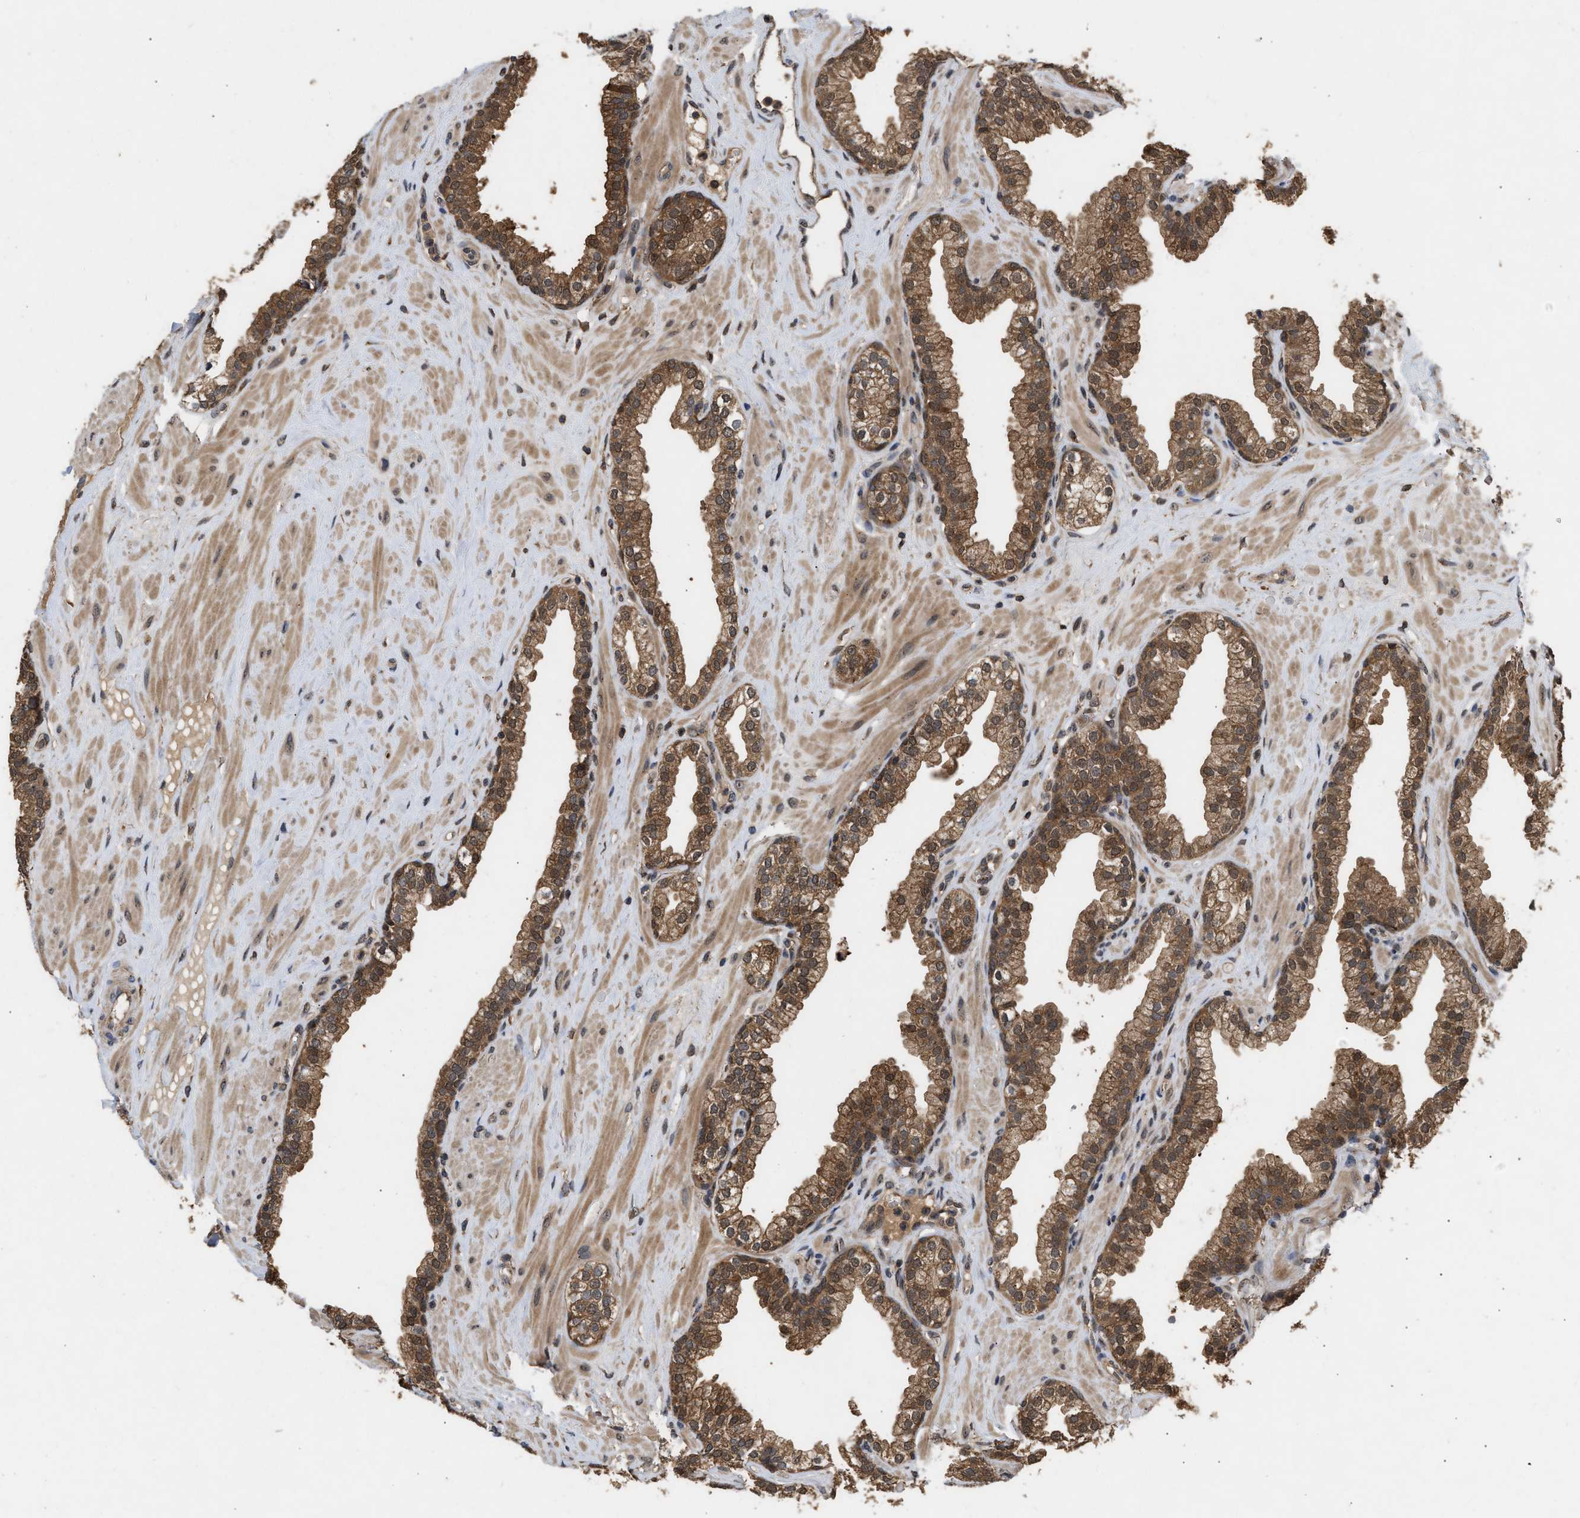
{"staining": {"intensity": "moderate", "quantity": ">75%", "location": "cytoplasmic/membranous,nuclear"}, "tissue": "prostate", "cell_type": "Glandular cells", "image_type": "normal", "snomed": [{"axis": "morphology", "description": "Normal tissue, NOS"}, {"axis": "morphology", "description": "Urothelial carcinoma, Low grade"}, {"axis": "topography", "description": "Urinary bladder"}, {"axis": "topography", "description": "Prostate"}], "caption": "Immunohistochemistry (IHC) image of benign prostate: prostate stained using immunohistochemistry displays medium levels of moderate protein expression localized specifically in the cytoplasmic/membranous,nuclear of glandular cells, appearing as a cytoplasmic/membranous,nuclear brown color.", "gene": "FITM1", "patient": {"sex": "male", "age": 60}}